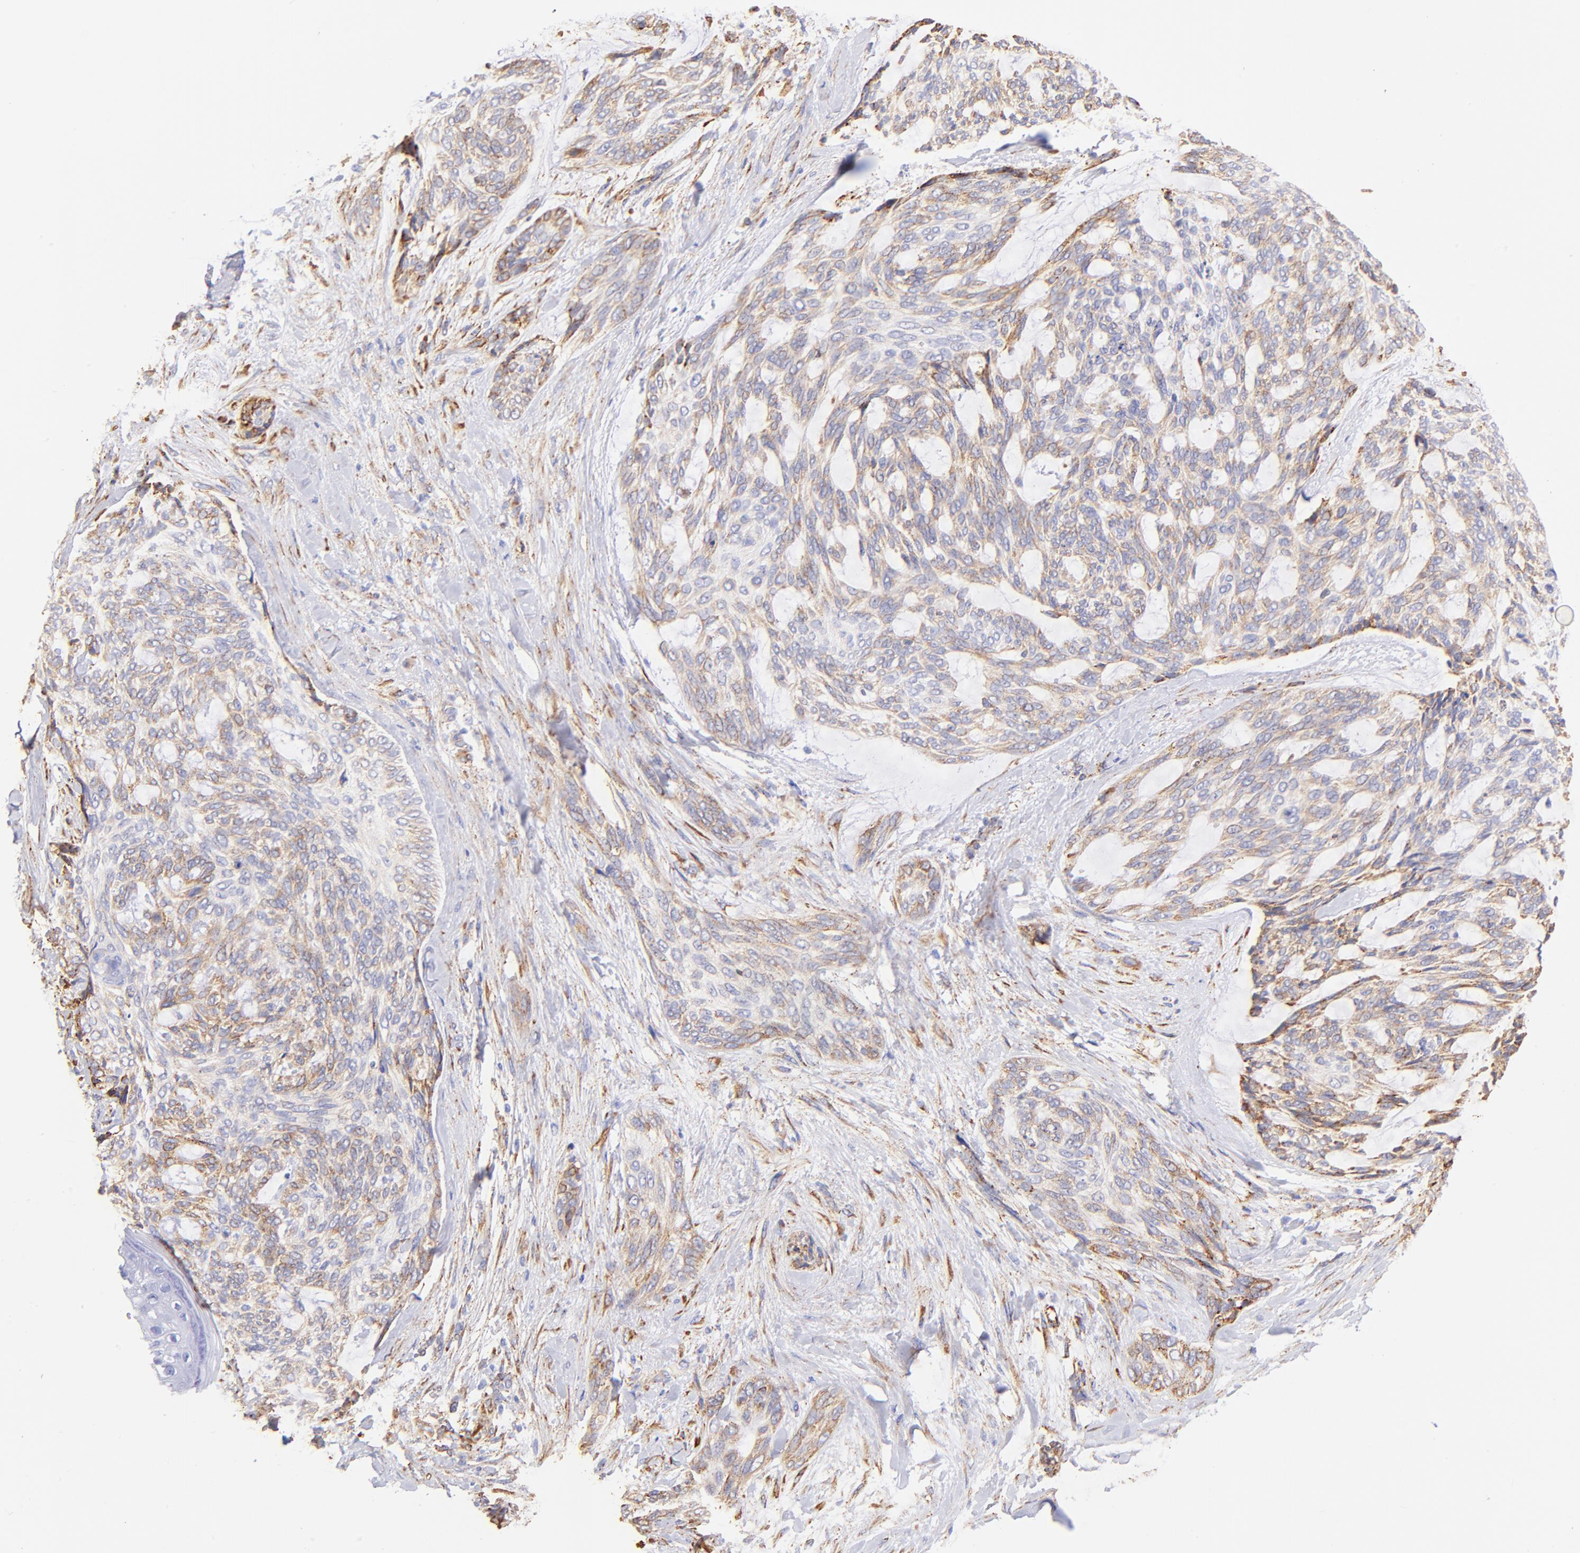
{"staining": {"intensity": "moderate", "quantity": ">75%", "location": "cytoplasmic/membranous"}, "tissue": "skin cancer", "cell_type": "Tumor cells", "image_type": "cancer", "snomed": [{"axis": "morphology", "description": "Normal tissue, NOS"}, {"axis": "morphology", "description": "Basal cell carcinoma"}, {"axis": "topography", "description": "Skin"}], "caption": "Skin cancer stained with a brown dye exhibits moderate cytoplasmic/membranous positive expression in approximately >75% of tumor cells.", "gene": "SPARC", "patient": {"sex": "female", "age": 71}}